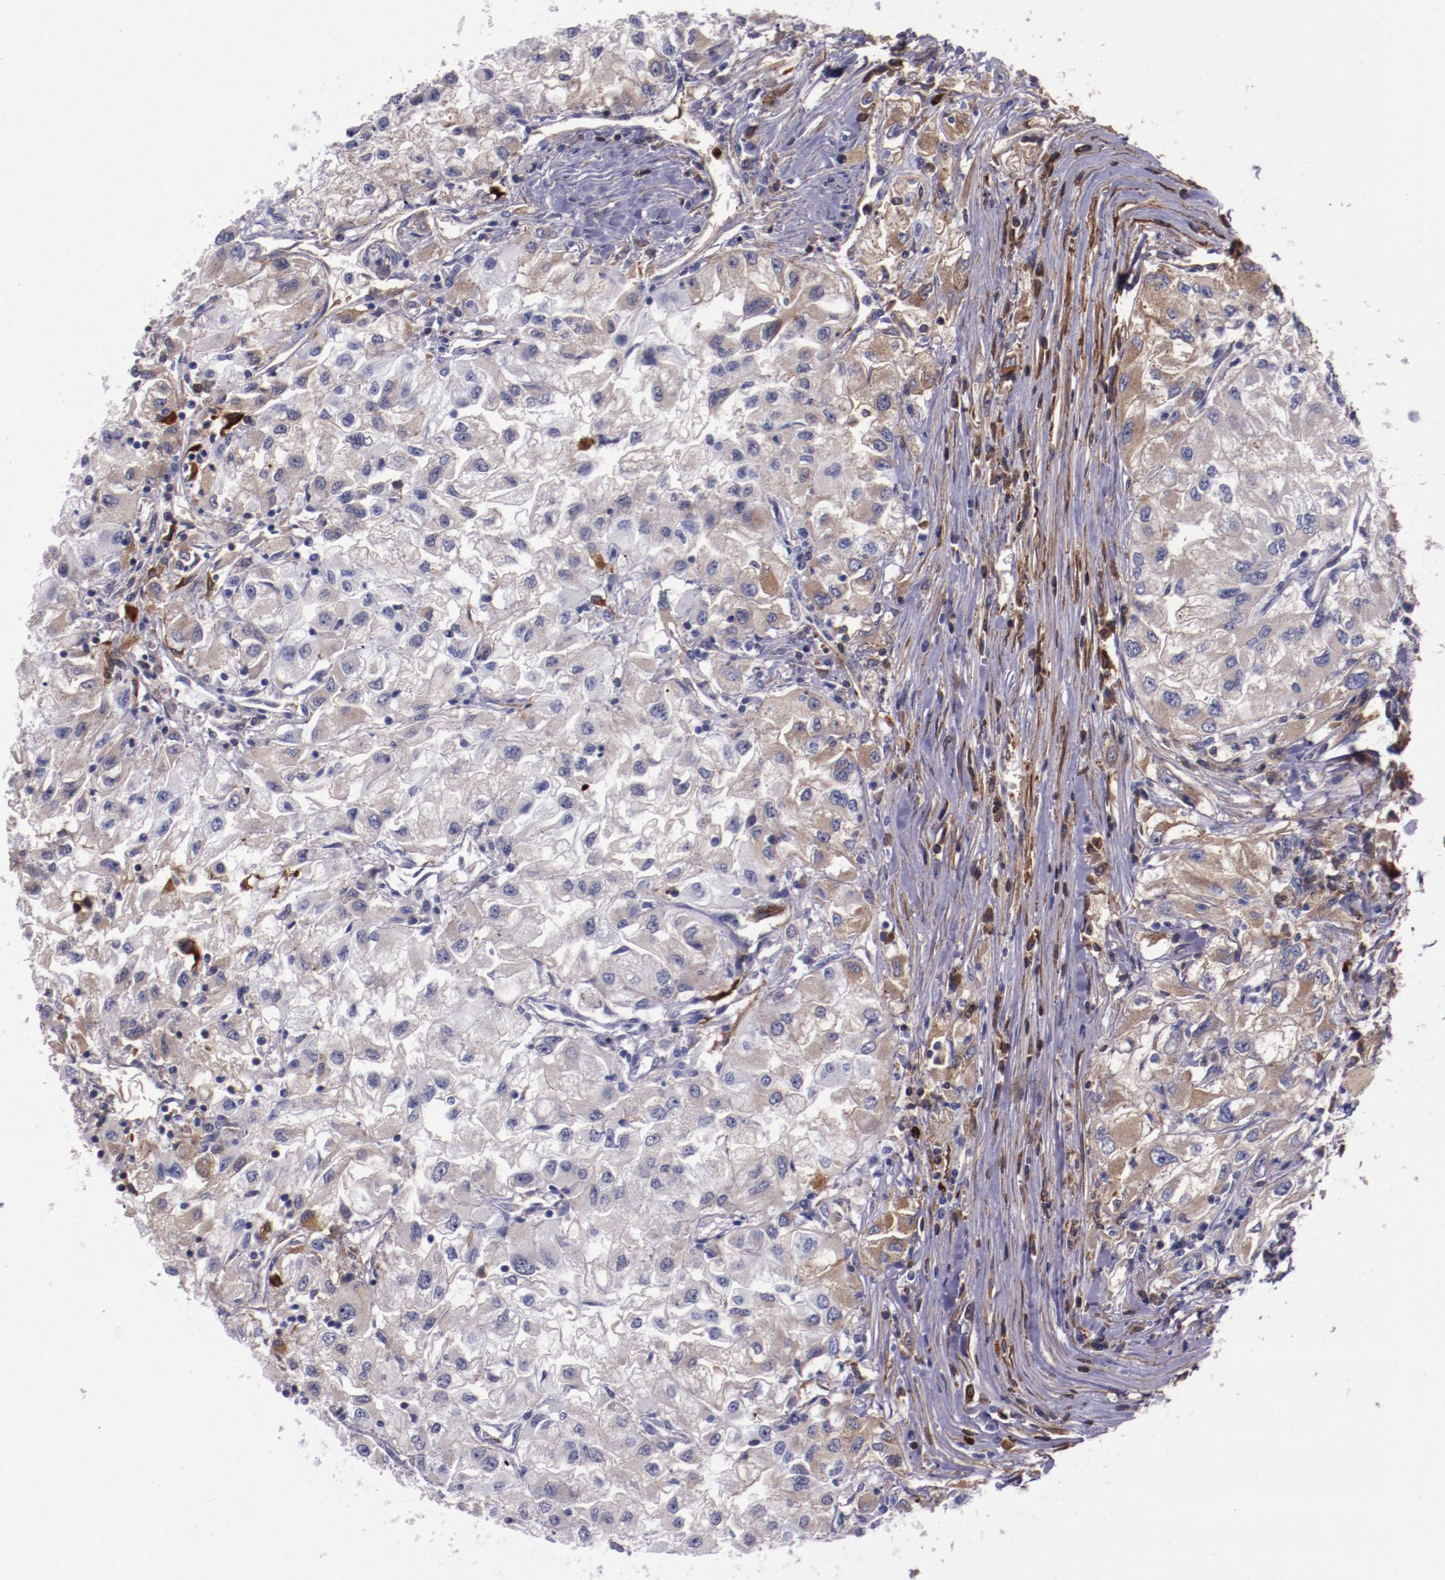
{"staining": {"intensity": "weak", "quantity": "<25%", "location": "cytoplasmic/membranous"}, "tissue": "renal cancer", "cell_type": "Tumor cells", "image_type": "cancer", "snomed": [{"axis": "morphology", "description": "Adenocarcinoma, NOS"}, {"axis": "topography", "description": "Kidney"}], "caption": "A photomicrograph of renal cancer stained for a protein exhibits no brown staining in tumor cells. Brightfield microscopy of immunohistochemistry (IHC) stained with DAB (brown) and hematoxylin (blue), captured at high magnification.", "gene": "APOH", "patient": {"sex": "male", "age": 59}}